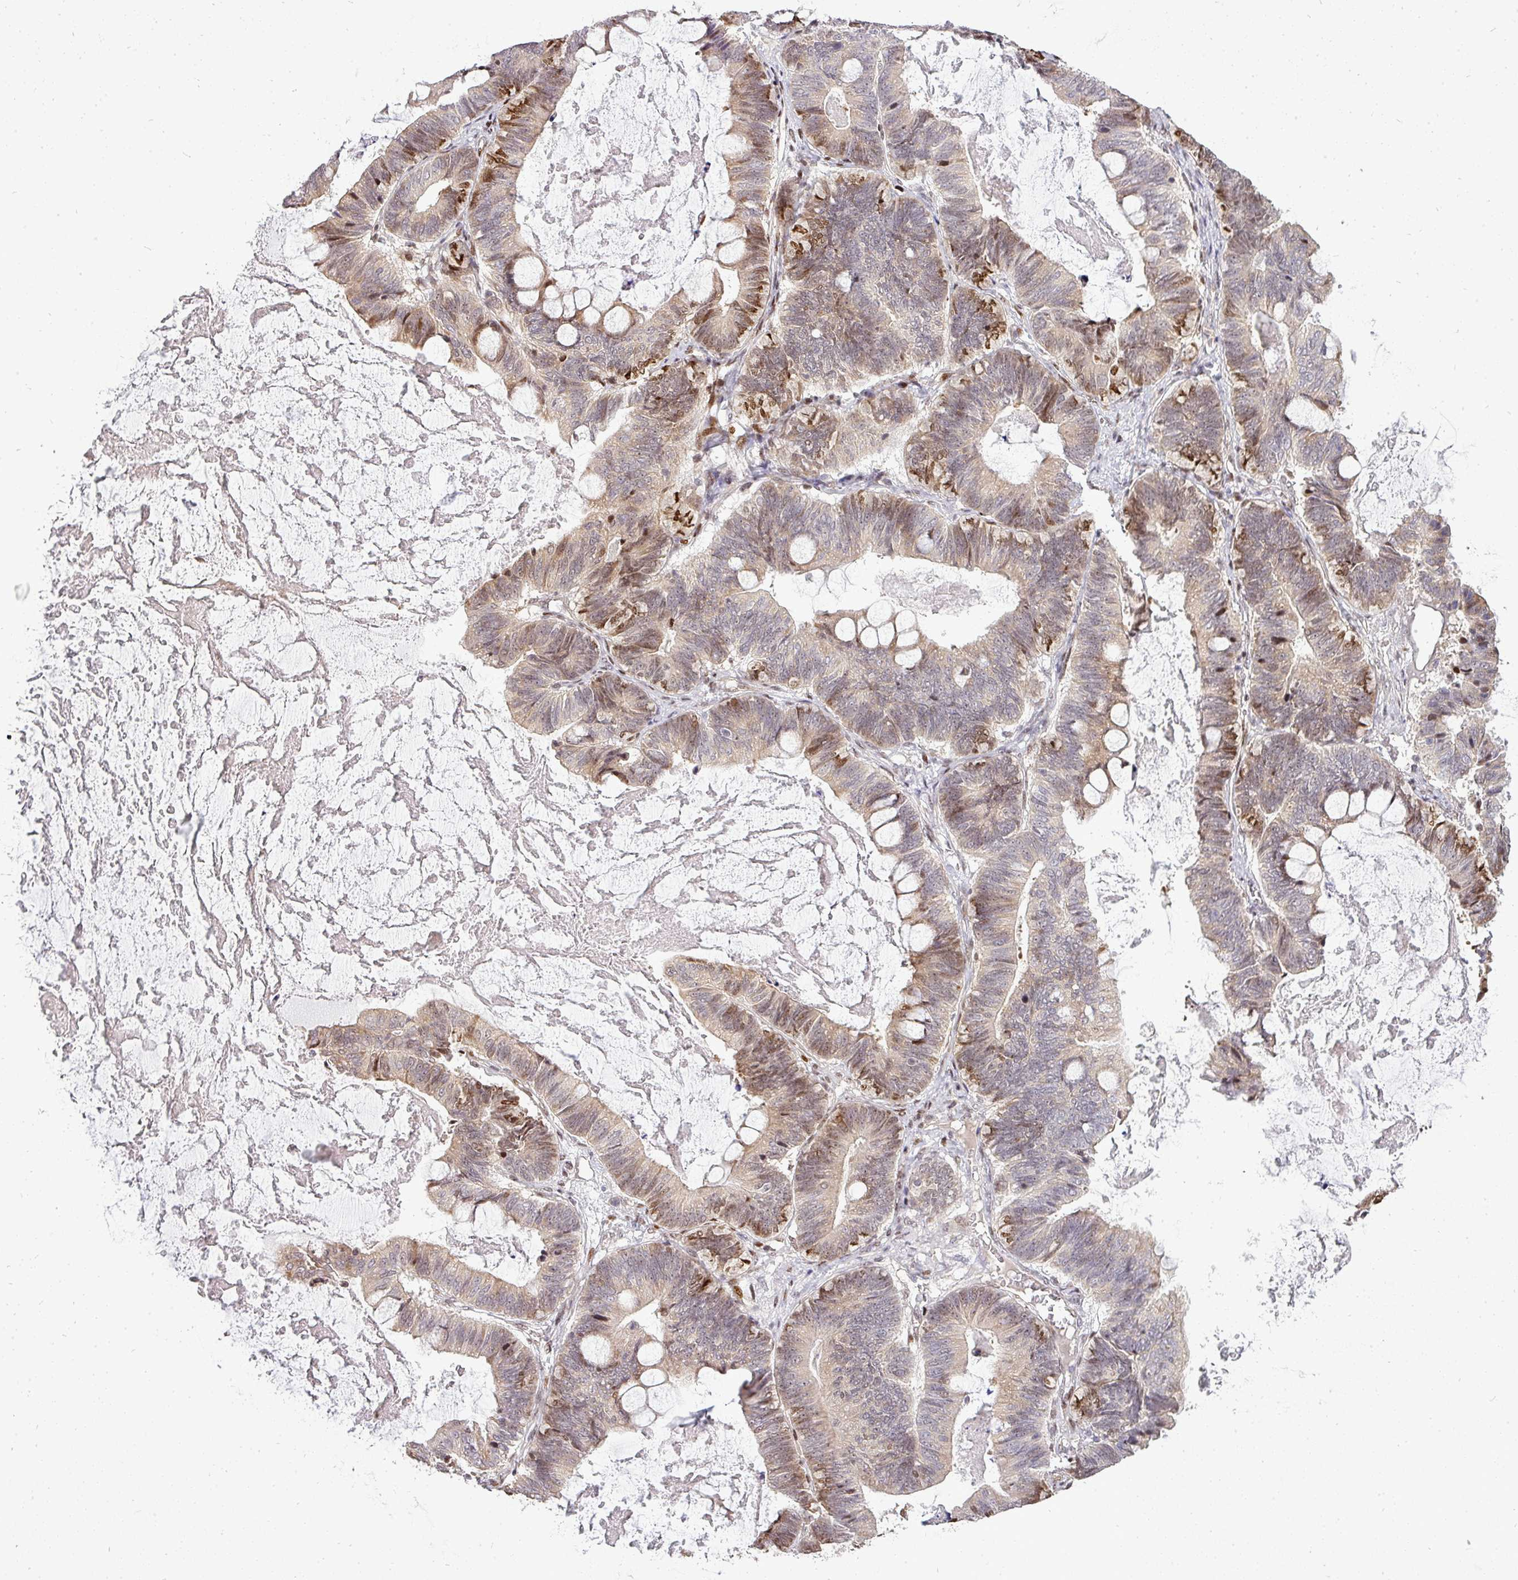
{"staining": {"intensity": "moderate", "quantity": "<25%", "location": "nuclear"}, "tissue": "ovarian cancer", "cell_type": "Tumor cells", "image_type": "cancer", "snomed": [{"axis": "morphology", "description": "Cystadenocarcinoma, mucinous, NOS"}, {"axis": "topography", "description": "Ovary"}], "caption": "This micrograph shows IHC staining of mucinous cystadenocarcinoma (ovarian), with low moderate nuclear staining in approximately <25% of tumor cells.", "gene": "PATZ1", "patient": {"sex": "female", "age": 61}}